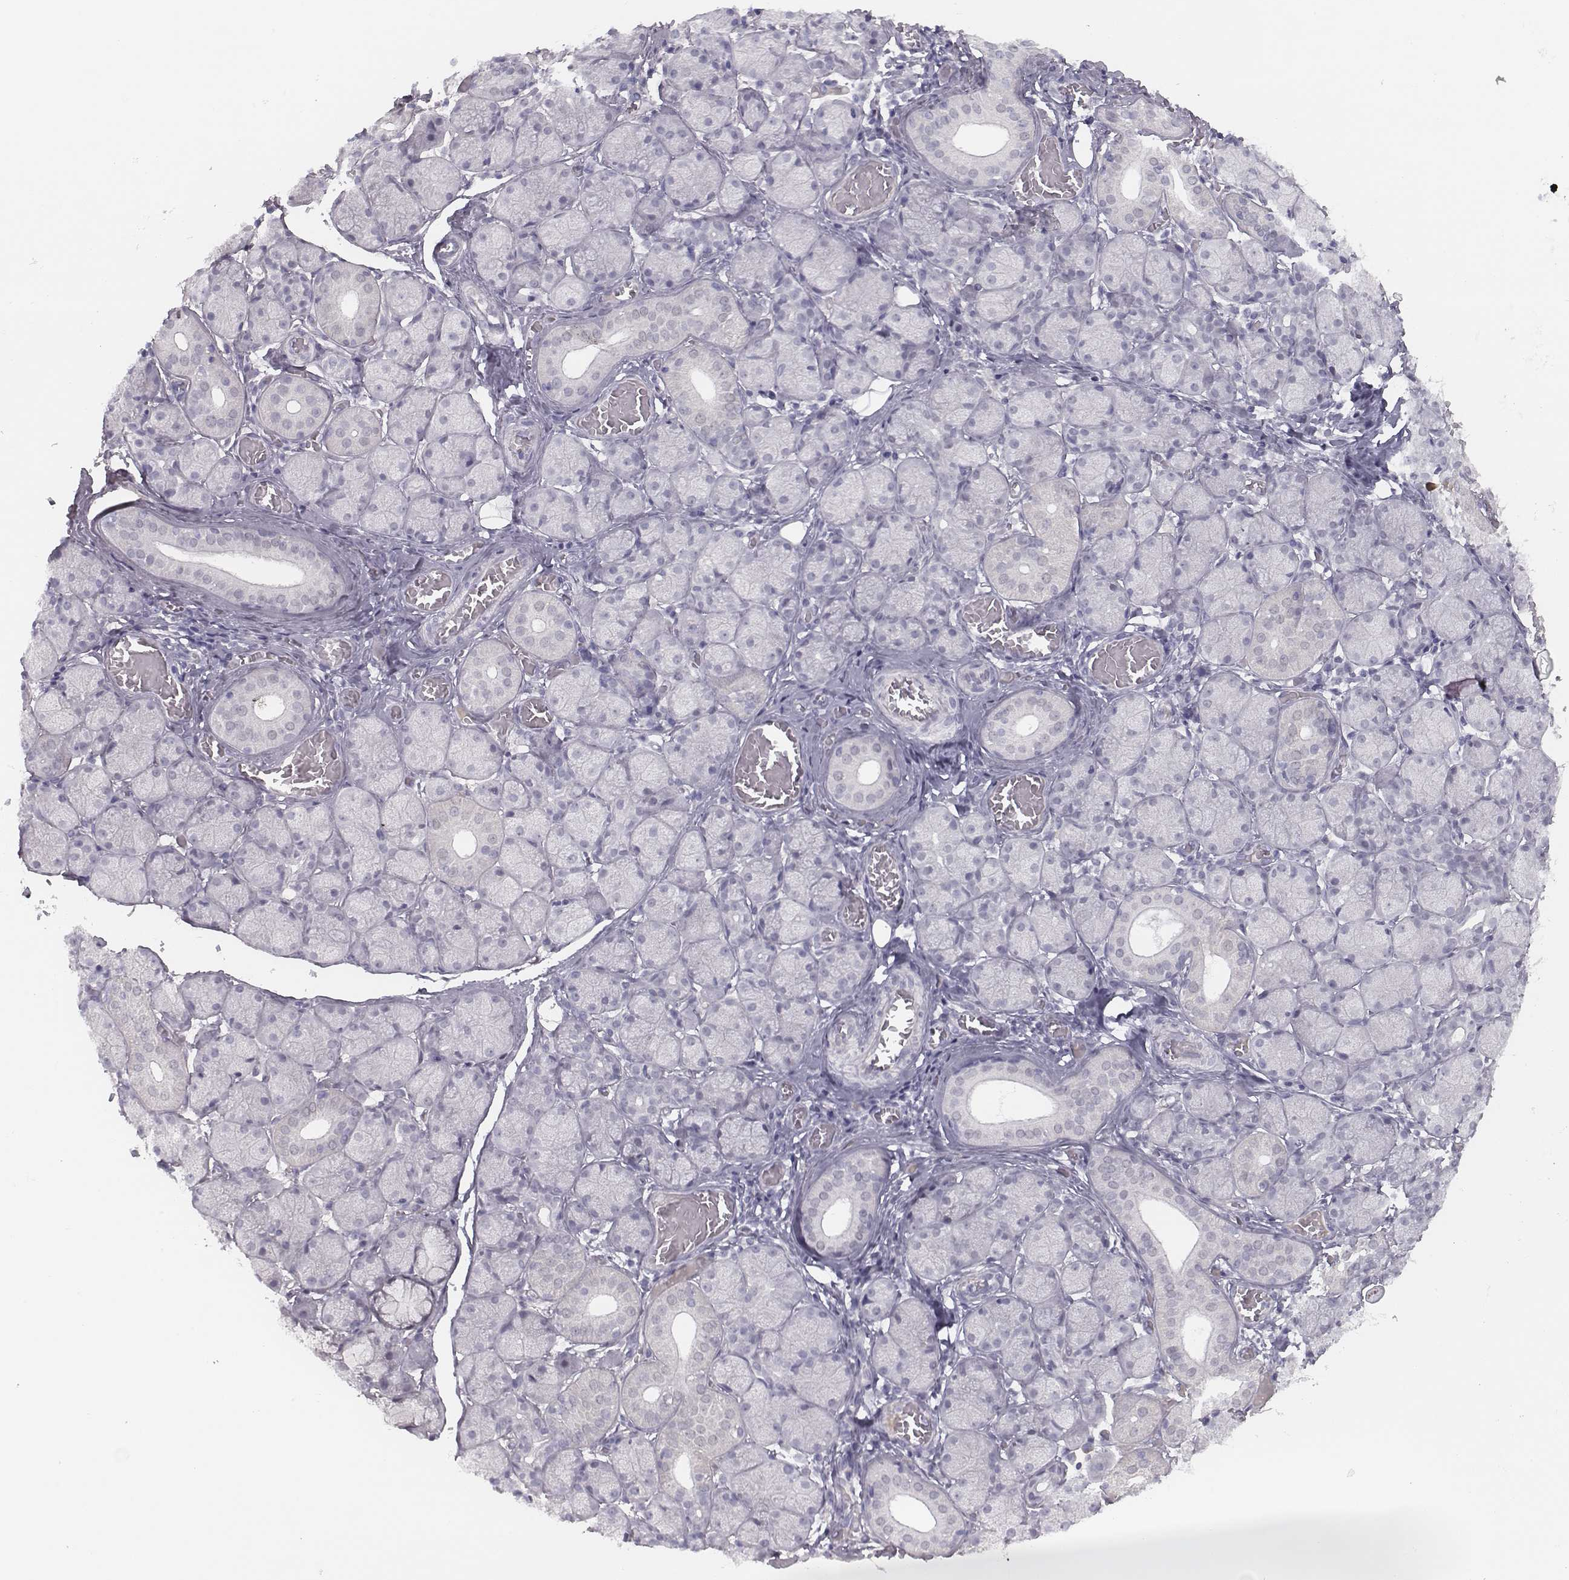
{"staining": {"intensity": "negative", "quantity": "none", "location": "none"}, "tissue": "salivary gland", "cell_type": "Glandular cells", "image_type": "normal", "snomed": [{"axis": "morphology", "description": "Normal tissue, NOS"}, {"axis": "topography", "description": "Salivary gland"}, {"axis": "topography", "description": "Peripheral nerve tissue"}], "caption": "The micrograph shows no staining of glandular cells in benign salivary gland.", "gene": "SEPTIN14", "patient": {"sex": "female", "age": 24}}